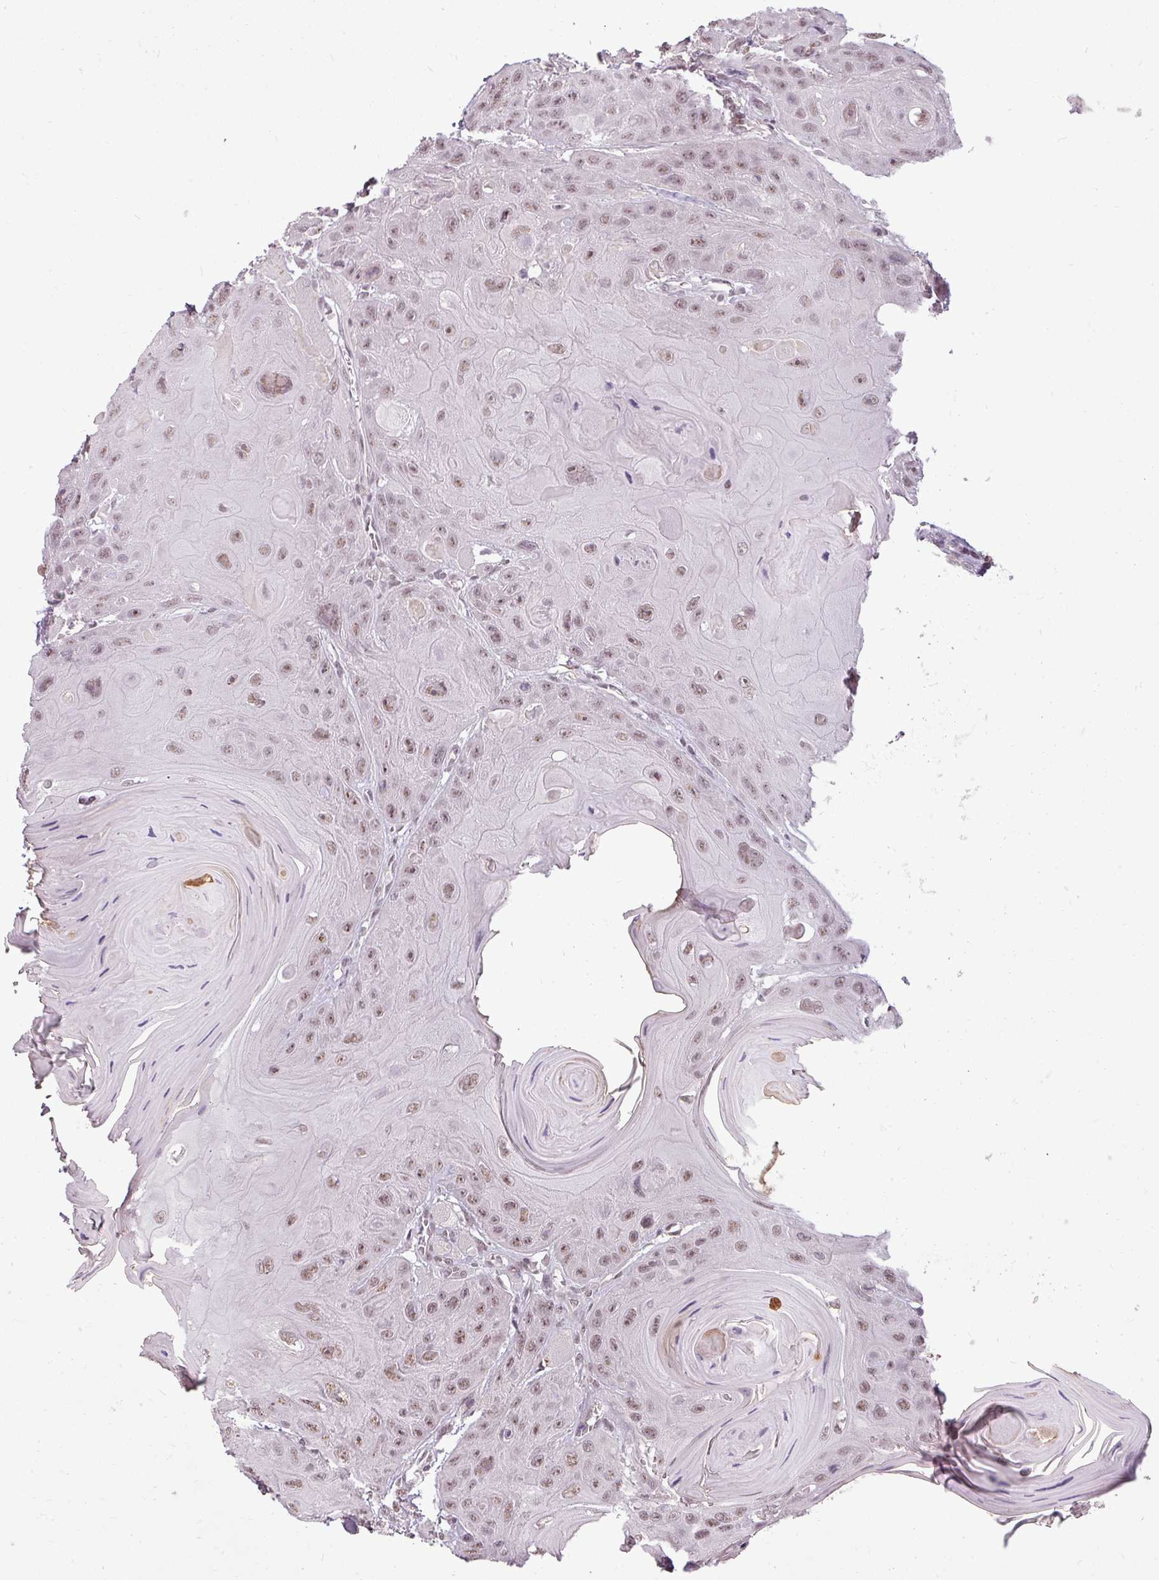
{"staining": {"intensity": "moderate", "quantity": ">75%", "location": "nuclear"}, "tissue": "head and neck cancer", "cell_type": "Tumor cells", "image_type": "cancer", "snomed": [{"axis": "morphology", "description": "Squamous cell carcinoma, NOS"}, {"axis": "topography", "description": "Head-Neck"}], "caption": "Immunohistochemical staining of head and neck cancer (squamous cell carcinoma) reveals moderate nuclear protein expression in about >75% of tumor cells.", "gene": "BCAS3", "patient": {"sex": "female", "age": 59}}